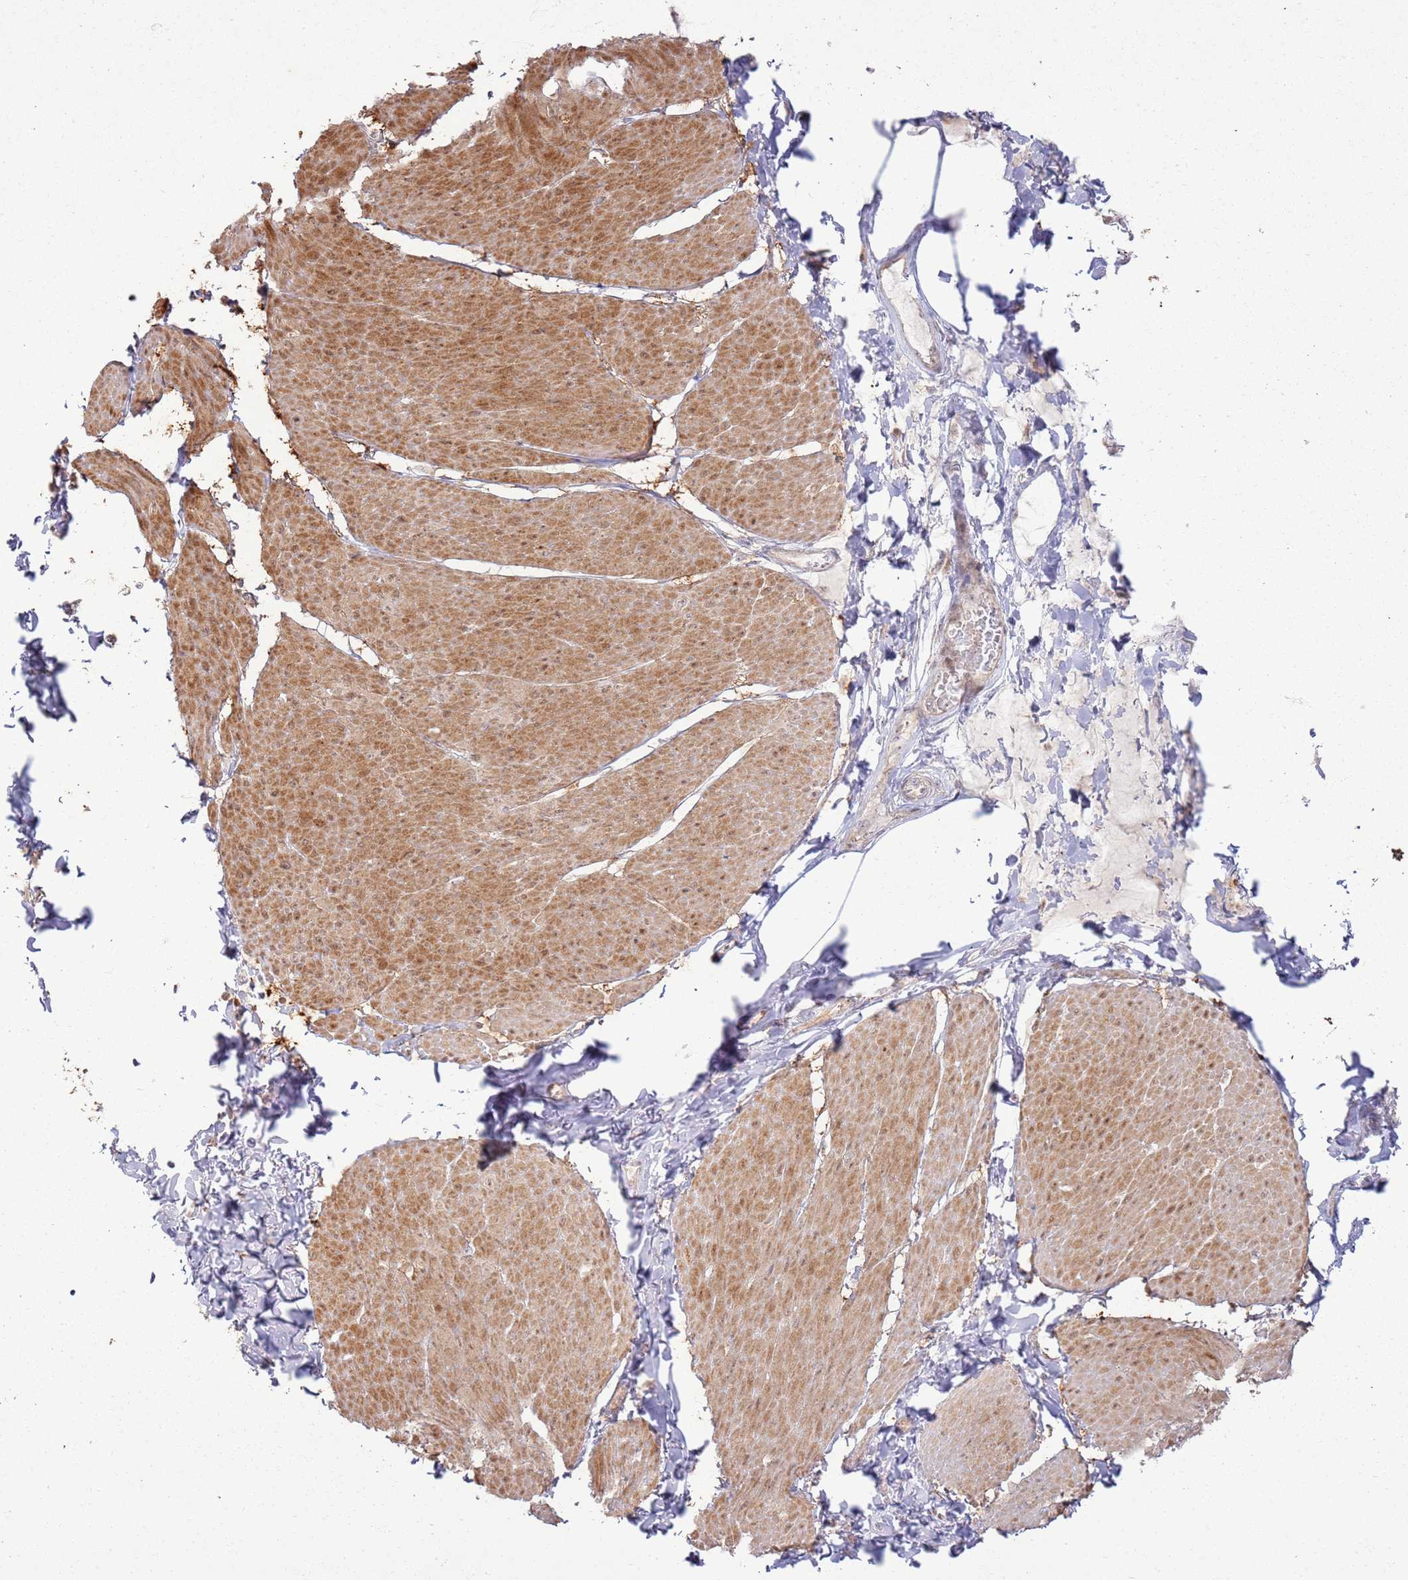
{"staining": {"intensity": "moderate", "quantity": ">75%", "location": "cytoplasmic/membranous"}, "tissue": "smooth muscle", "cell_type": "Smooth muscle cells", "image_type": "normal", "snomed": [{"axis": "morphology", "description": "Urothelial carcinoma, High grade"}, {"axis": "topography", "description": "Urinary bladder"}], "caption": "Normal smooth muscle shows moderate cytoplasmic/membranous positivity in about >75% of smooth muscle cells.", "gene": "CNPY1", "patient": {"sex": "male", "age": 46}}